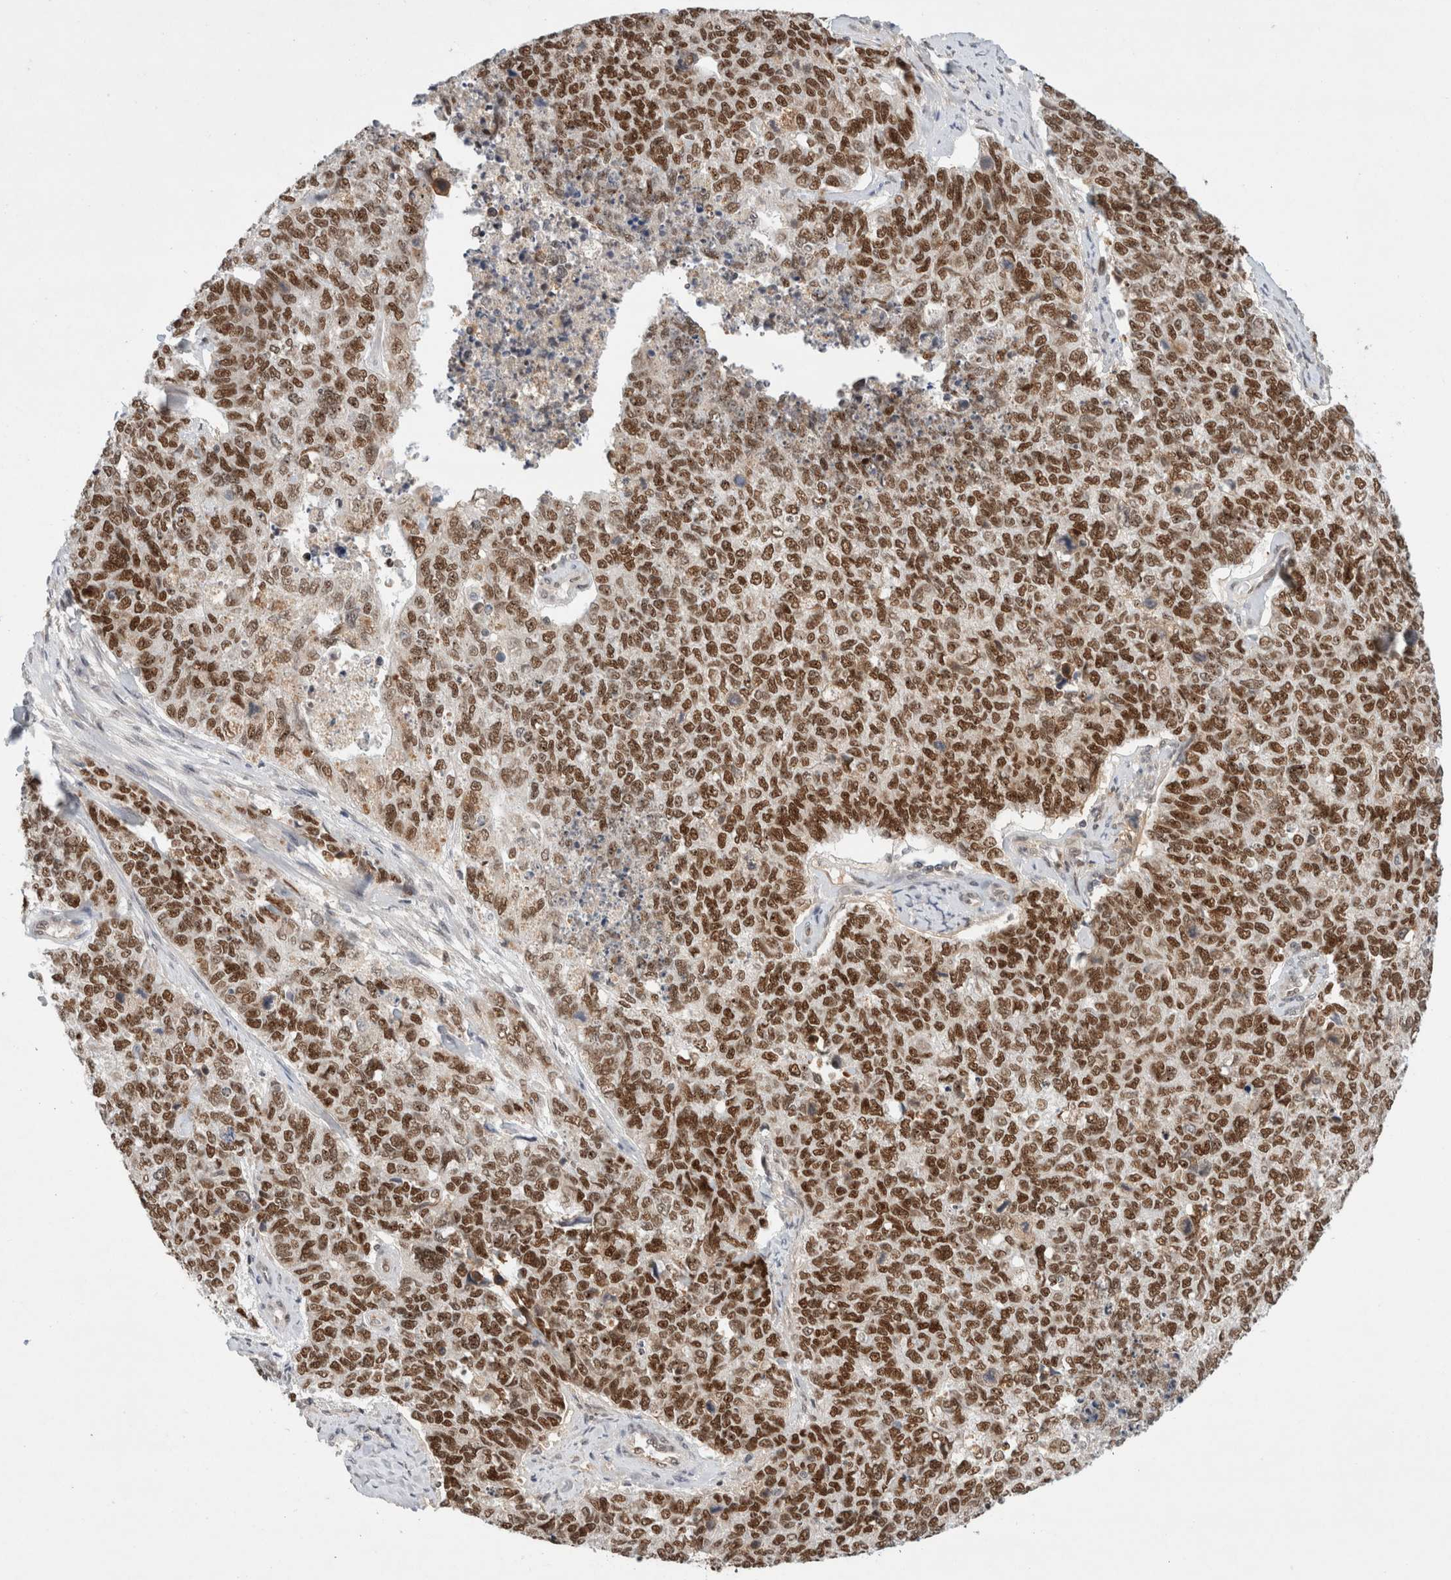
{"staining": {"intensity": "moderate", "quantity": ">75%", "location": "nuclear"}, "tissue": "cervical cancer", "cell_type": "Tumor cells", "image_type": "cancer", "snomed": [{"axis": "morphology", "description": "Squamous cell carcinoma, NOS"}, {"axis": "topography", "description": "Cervix"}], "caption": "A histopathology image showing moderate nuclear expression in approximately >75% of tumor cells in squamous cell carcinoma (cervical), as visualized by brown immunohistochemical staining.", "gene": "GTF2I", "patient": {"sex": "female", "age": 63}}